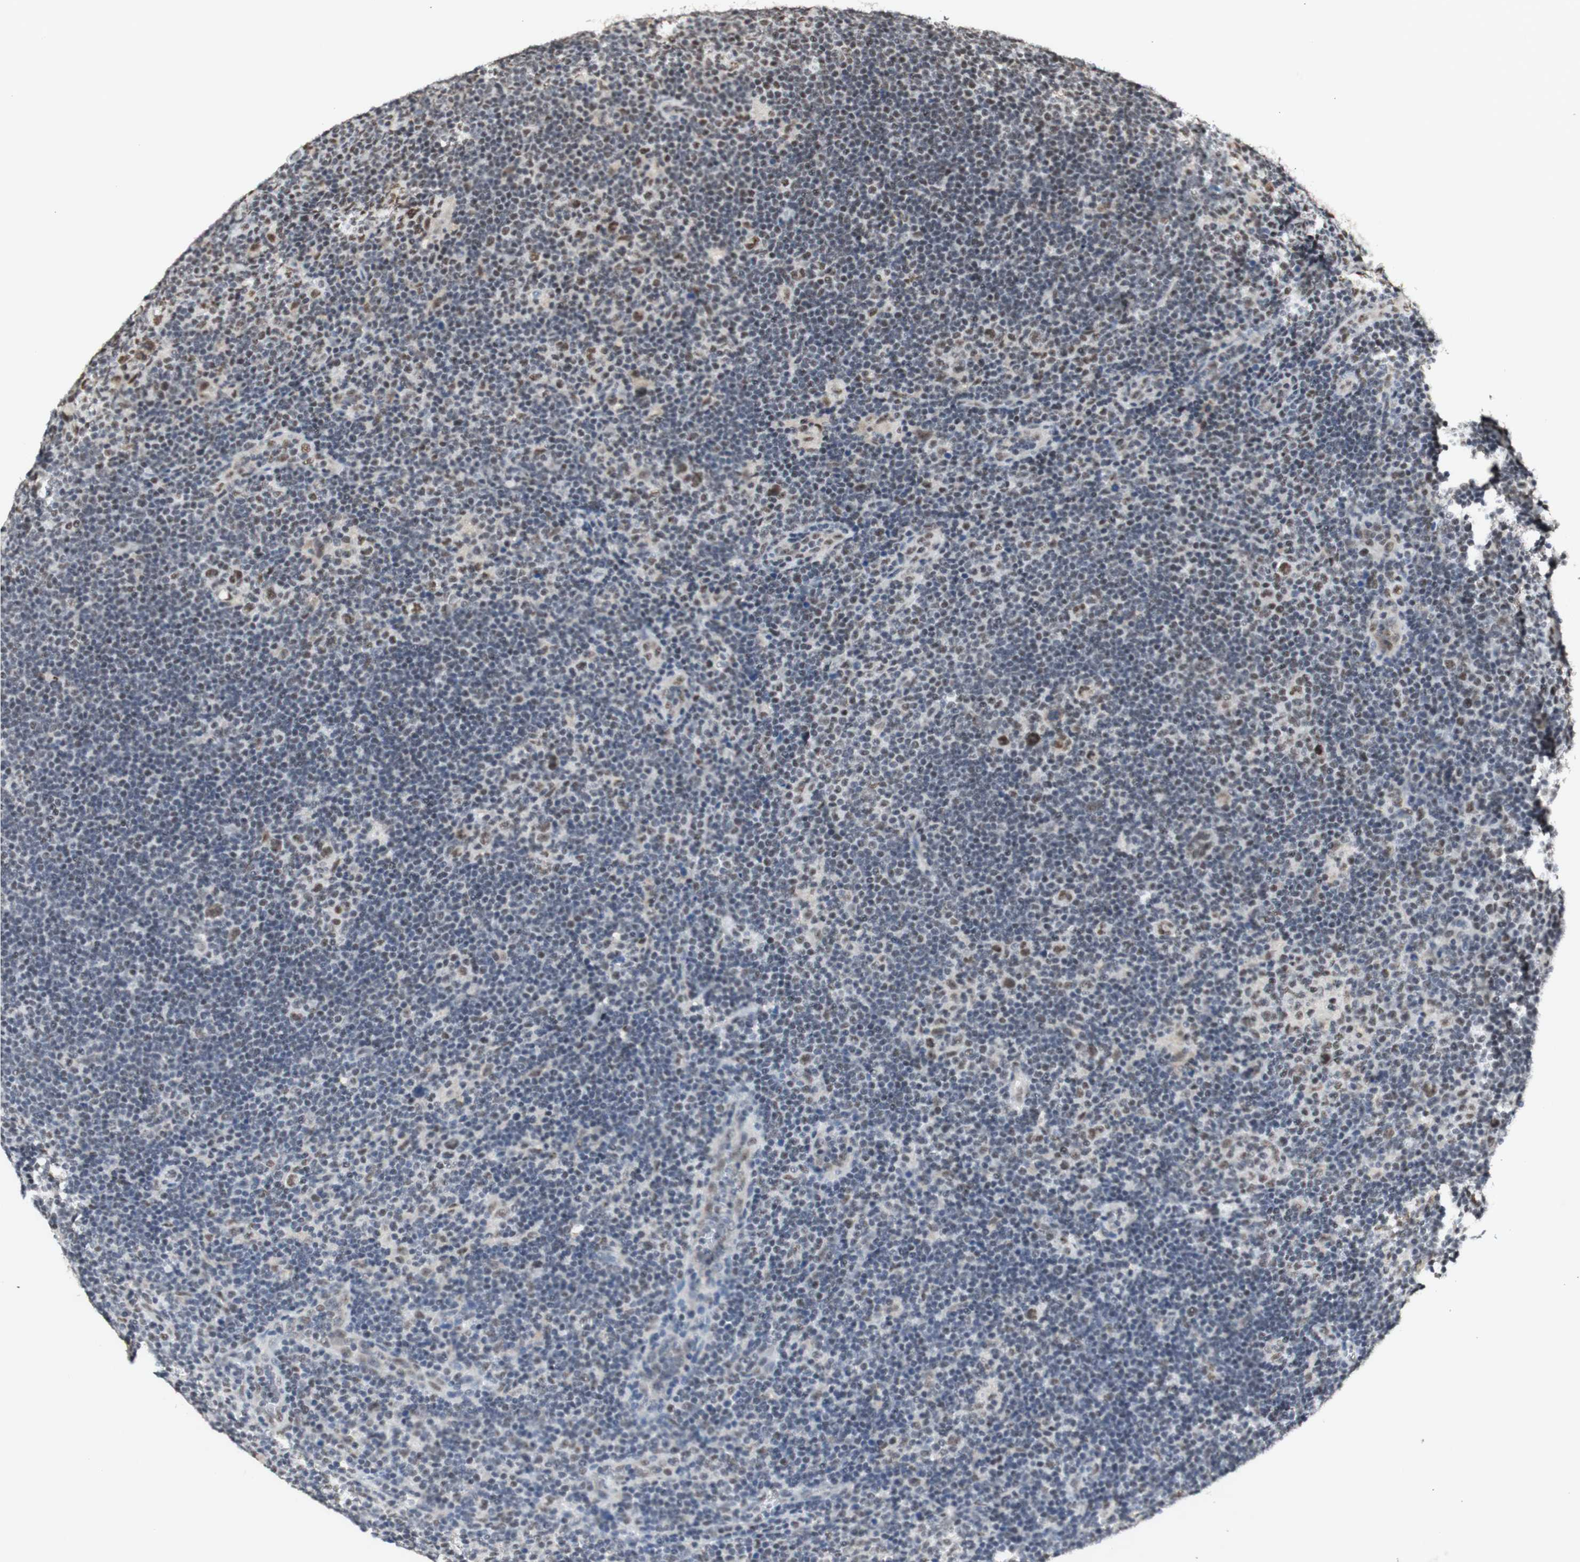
{"staining": {"intensity": "moderate", "quantity": ">75%", "location": "nuclear"}, "tissue": "lymphoma", "cell_type": "Tumor cells", "image_type": "cancer", "snomed": [{"axis": "morphology", "description": "Hodgkin's disease, NOS"}, {"axis": "topography", "description": "Lymph node"}], "caption": "Tumor cells show medium levels of moderate nuclear staining in about >75% of cells in Hodgkin's disease. Ihc stains the protein of interest in brown and the nuclei are stained blue.", "gene": "SNRPB", "patient": {"sex": "female", "age": 57}}